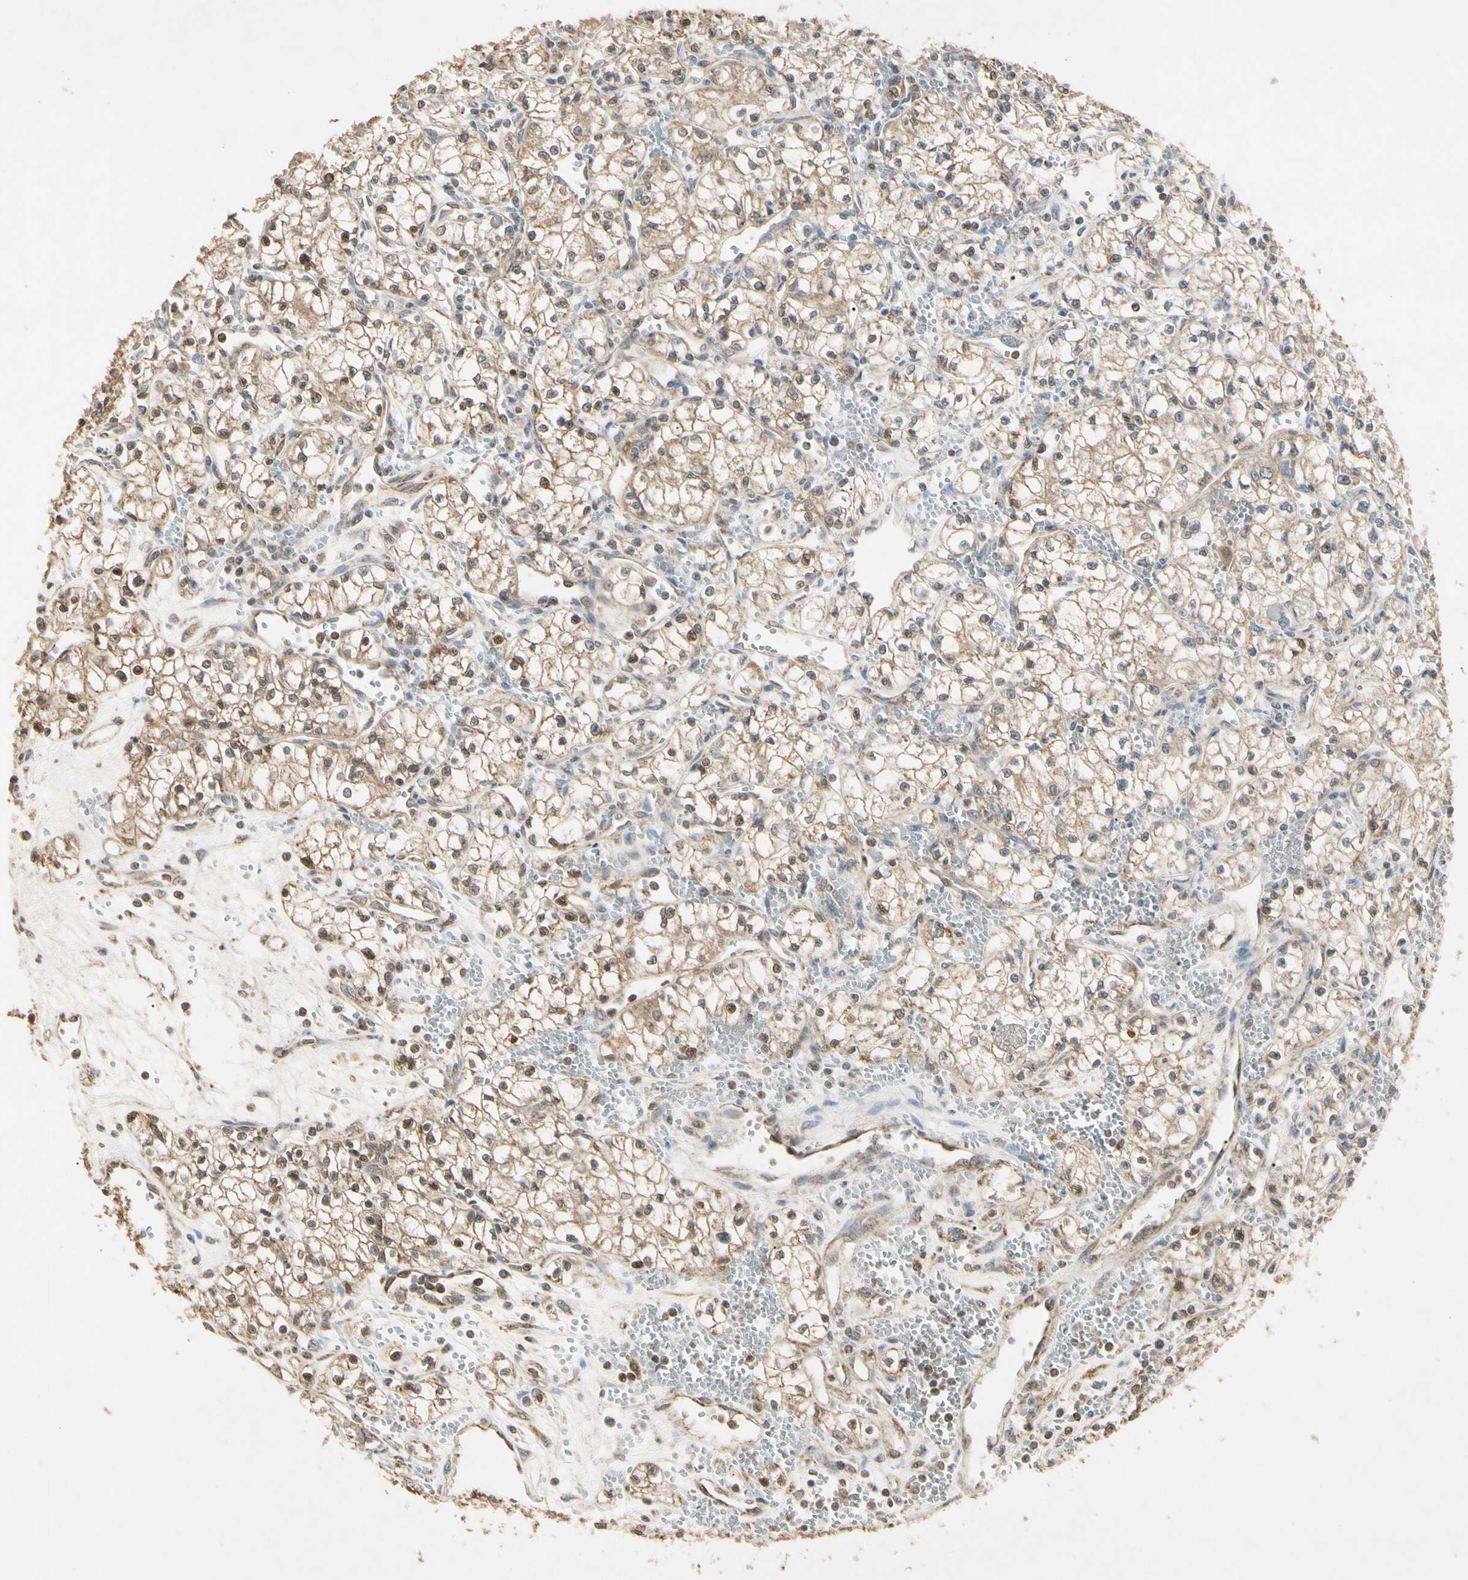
{"staining": {"intensity": "weak", "quantity": ">75%", "location": "cytoplasmic/membranous,nuclear"}, "tissue": "renal cancer", "cell_type": "Tumor cells", "image_type": "cancer", "snomed": [{"axis": "morphology", "description": "Normal tissue, NOS"}, {"axis": "morphology", "description": "Adenocarcinoma, NOS"}, {"axis": "topography", "description": "Kidney"}], "caption": "Tumor cells display low levels of weak cytoplasmic/membranous and nuclear positivity in approximately >75% of cells in adenocarcinoma (renal).", "gene": "PRDX5", "patient": {"sex": "male", "age": 59}}